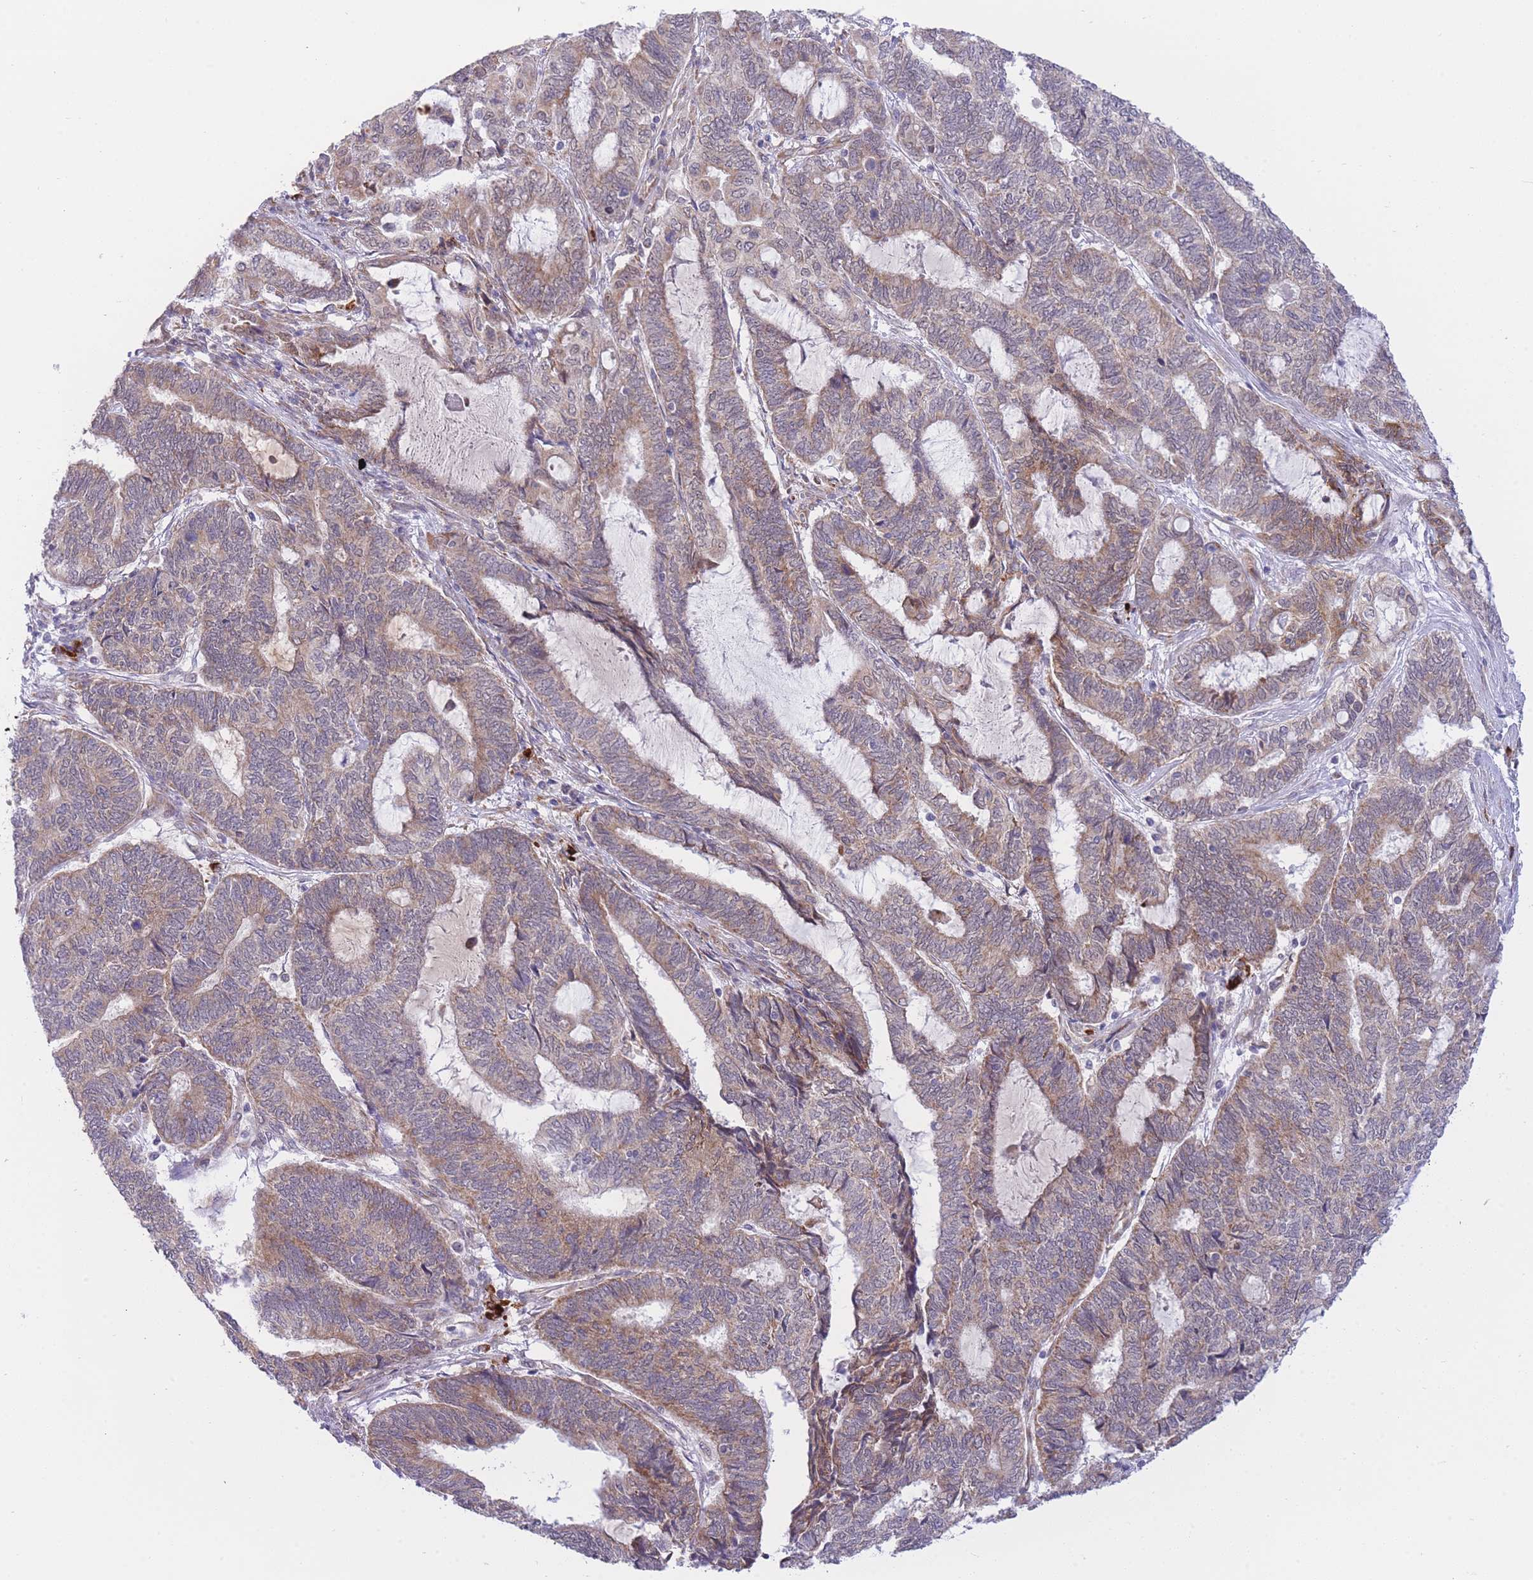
{"staining": {"intensity": "weak", "quantity": ">75%", "location": "cytoplasmic/membranous,nuclear"}, "tissue": "endometrial cancer", "cell_type": "Tumor cells", "image_type": "cancer", "snomed": [{"axis": "morphology", "description": "Adenocarcinoma, NOS"}, {"axis": "topography", "description": "Uterus"}, {"axis": "topography", "description": "Endometrium"}], "caption": "Endometrial cancer (adenocarcinoma) tissue demonstrates weak cytoplasmic/membranous and nuclear positivity in approximately >75% of tumor cells", "gene": "EXOSC8", "patient": {"sex": "female", "age": 70}}